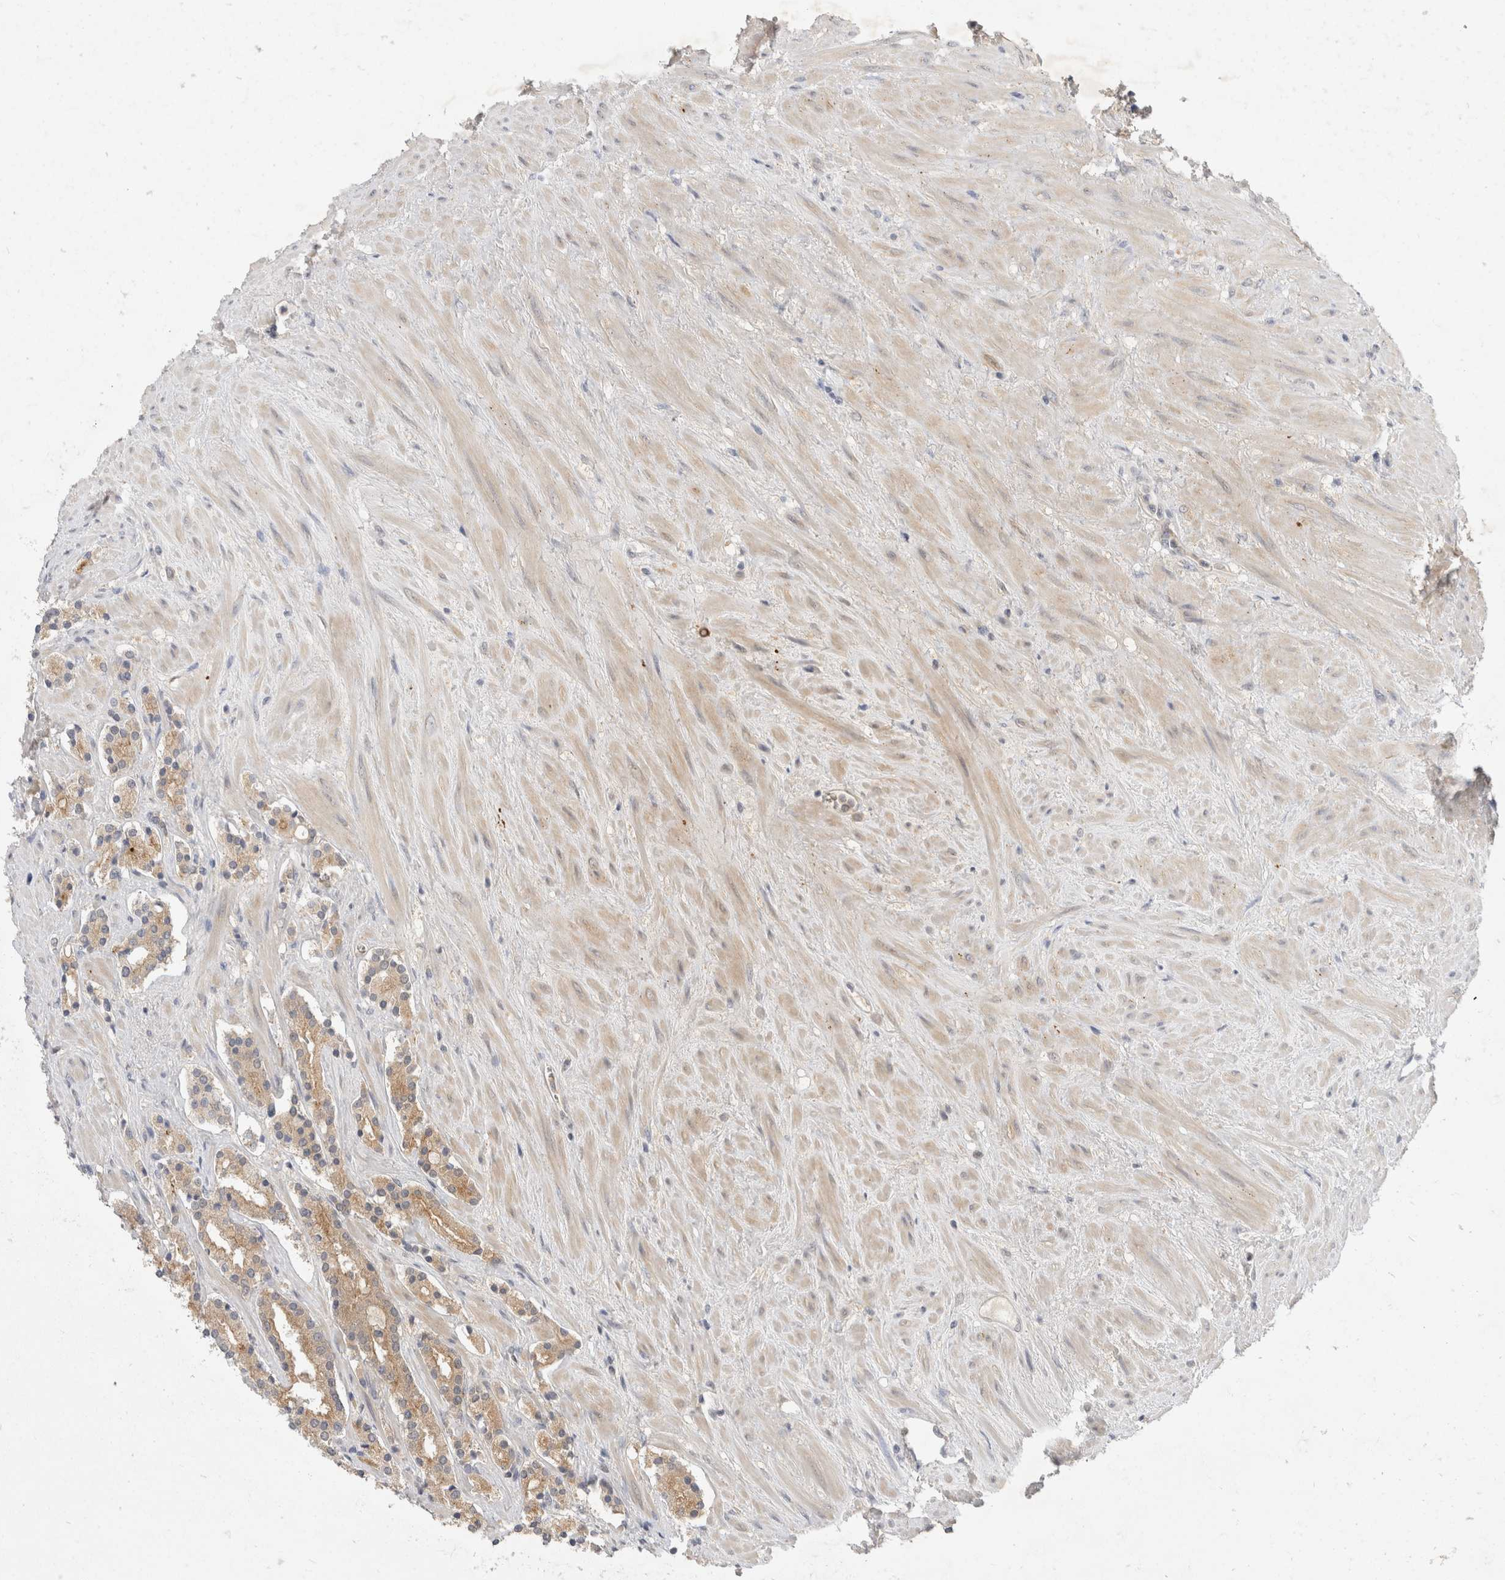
{"staining": {"intensity": "moderate", "quantity": ">75%", "location": "cytoplasmic/membranous"}, "tissue": "prostate cancer", "cell_type": "Tumor cells", "image_type": "cancer", "snomed": [{"axis": "morphology", "description": "Adenocarcinoma, High grade"}, {"axis": "topography", "description": "Prostate"}], "caption": "Immunohistochemical staining of adenocarcinoma (high-grade) (prostate) exhibits medium levels of moderate cytoplasmic/membranous protein staining in approximately >75% of tumor cells.", "gene": "TOM1L2", "patient": {"sex": "male", "age": 71}}